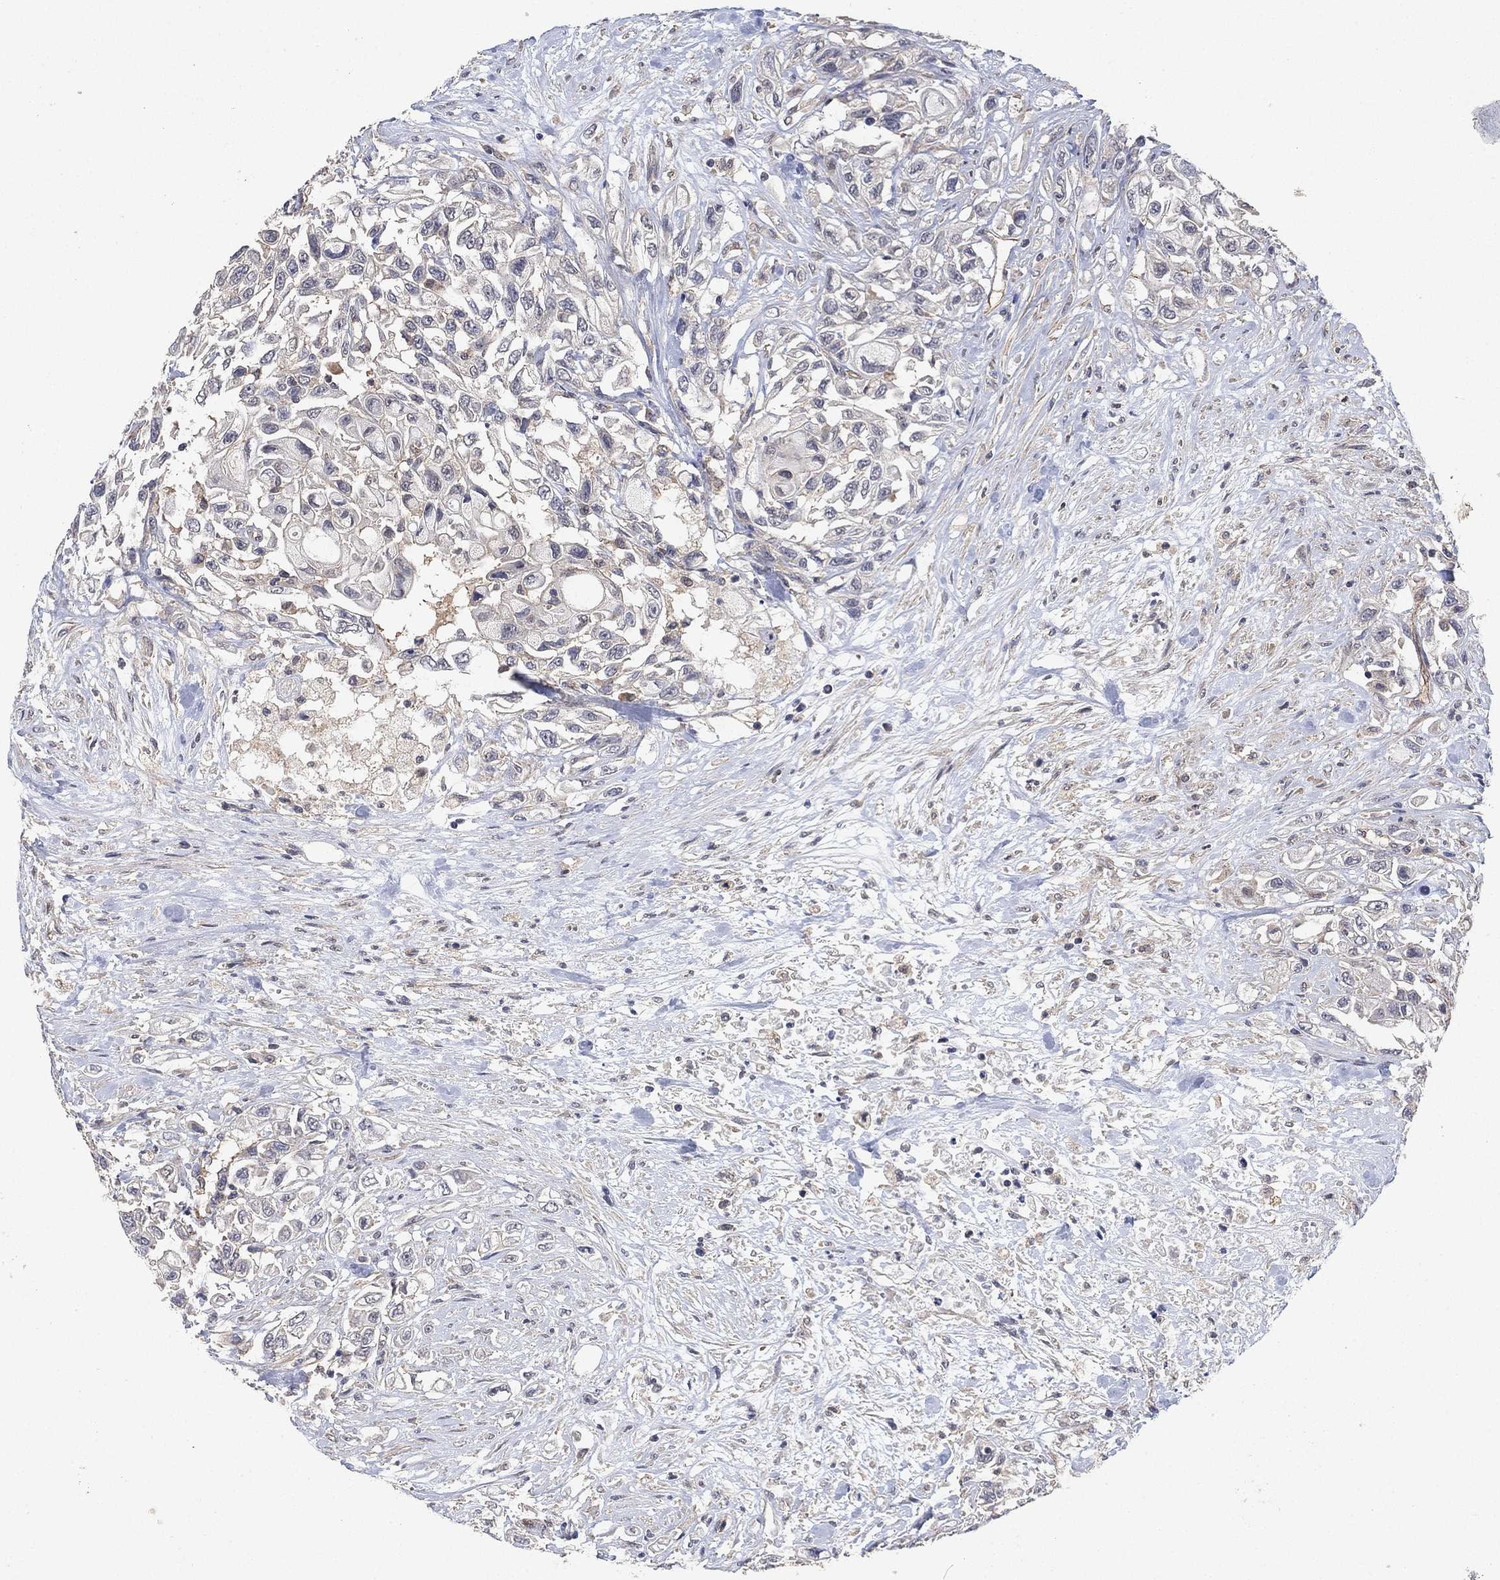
{"staining": {"intensity": "negative", "quantity": "none", "location": "none"}, "tissue": "urothelial cancer", "cell_type": "Tumor cells", "image_type": "cancer", "snomed": [{"axis": "morphology", "description": "Urothelial carcinoma, High grade"}, {"axis": "topography", "description": "Urinary bladder"}], "caption": "Immunohistochemical staining of human urothelial cancer reveals no significant staining in tumor cells.", "gene": "MCUR1", "patient": {"sex": "female", "age": 56}}